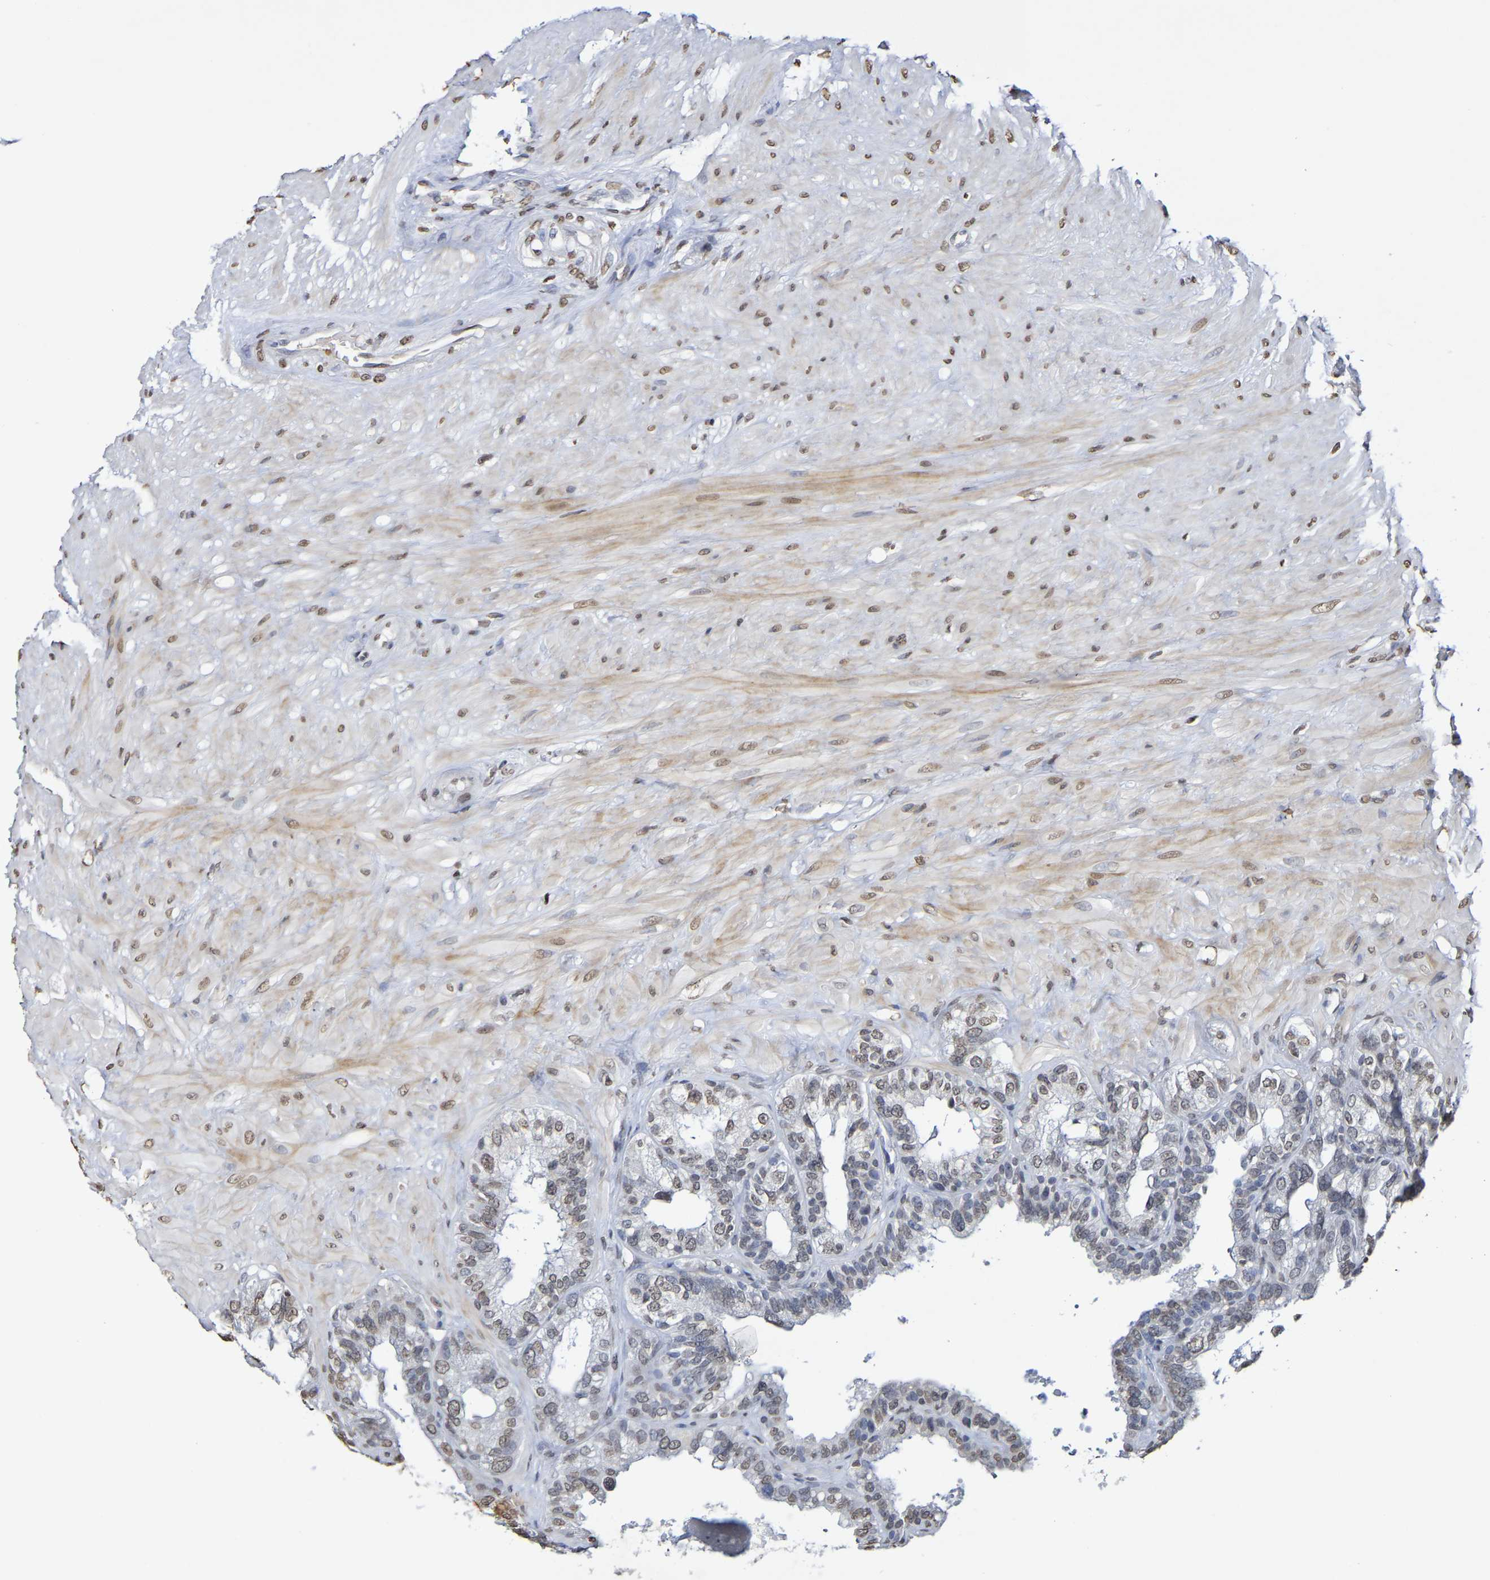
{"staining": {"intensity": "moderate", "quantity": "25%-75%", "location": "nuclear"}, "tissue": "seminal vesicle", "cell_type": "Glandular cells", "image_type": "normal", "snomed": [{"axis": "morphology", "description": "Normal tissue, NOS"}, {"axis": "topography", "description": "Seminal veicle"}], "caption": "Immunohistochemical staining of benign human seminal vesicle demonstrates medium levels of moderate nuclear positivity in about 25%-75% of glandular cells. Immunohistochemistry stains the protein of interest in brown and the nuclei are stained blue.", "gene": "ATF4", "patient": {"sex": "male", "age": 68}}